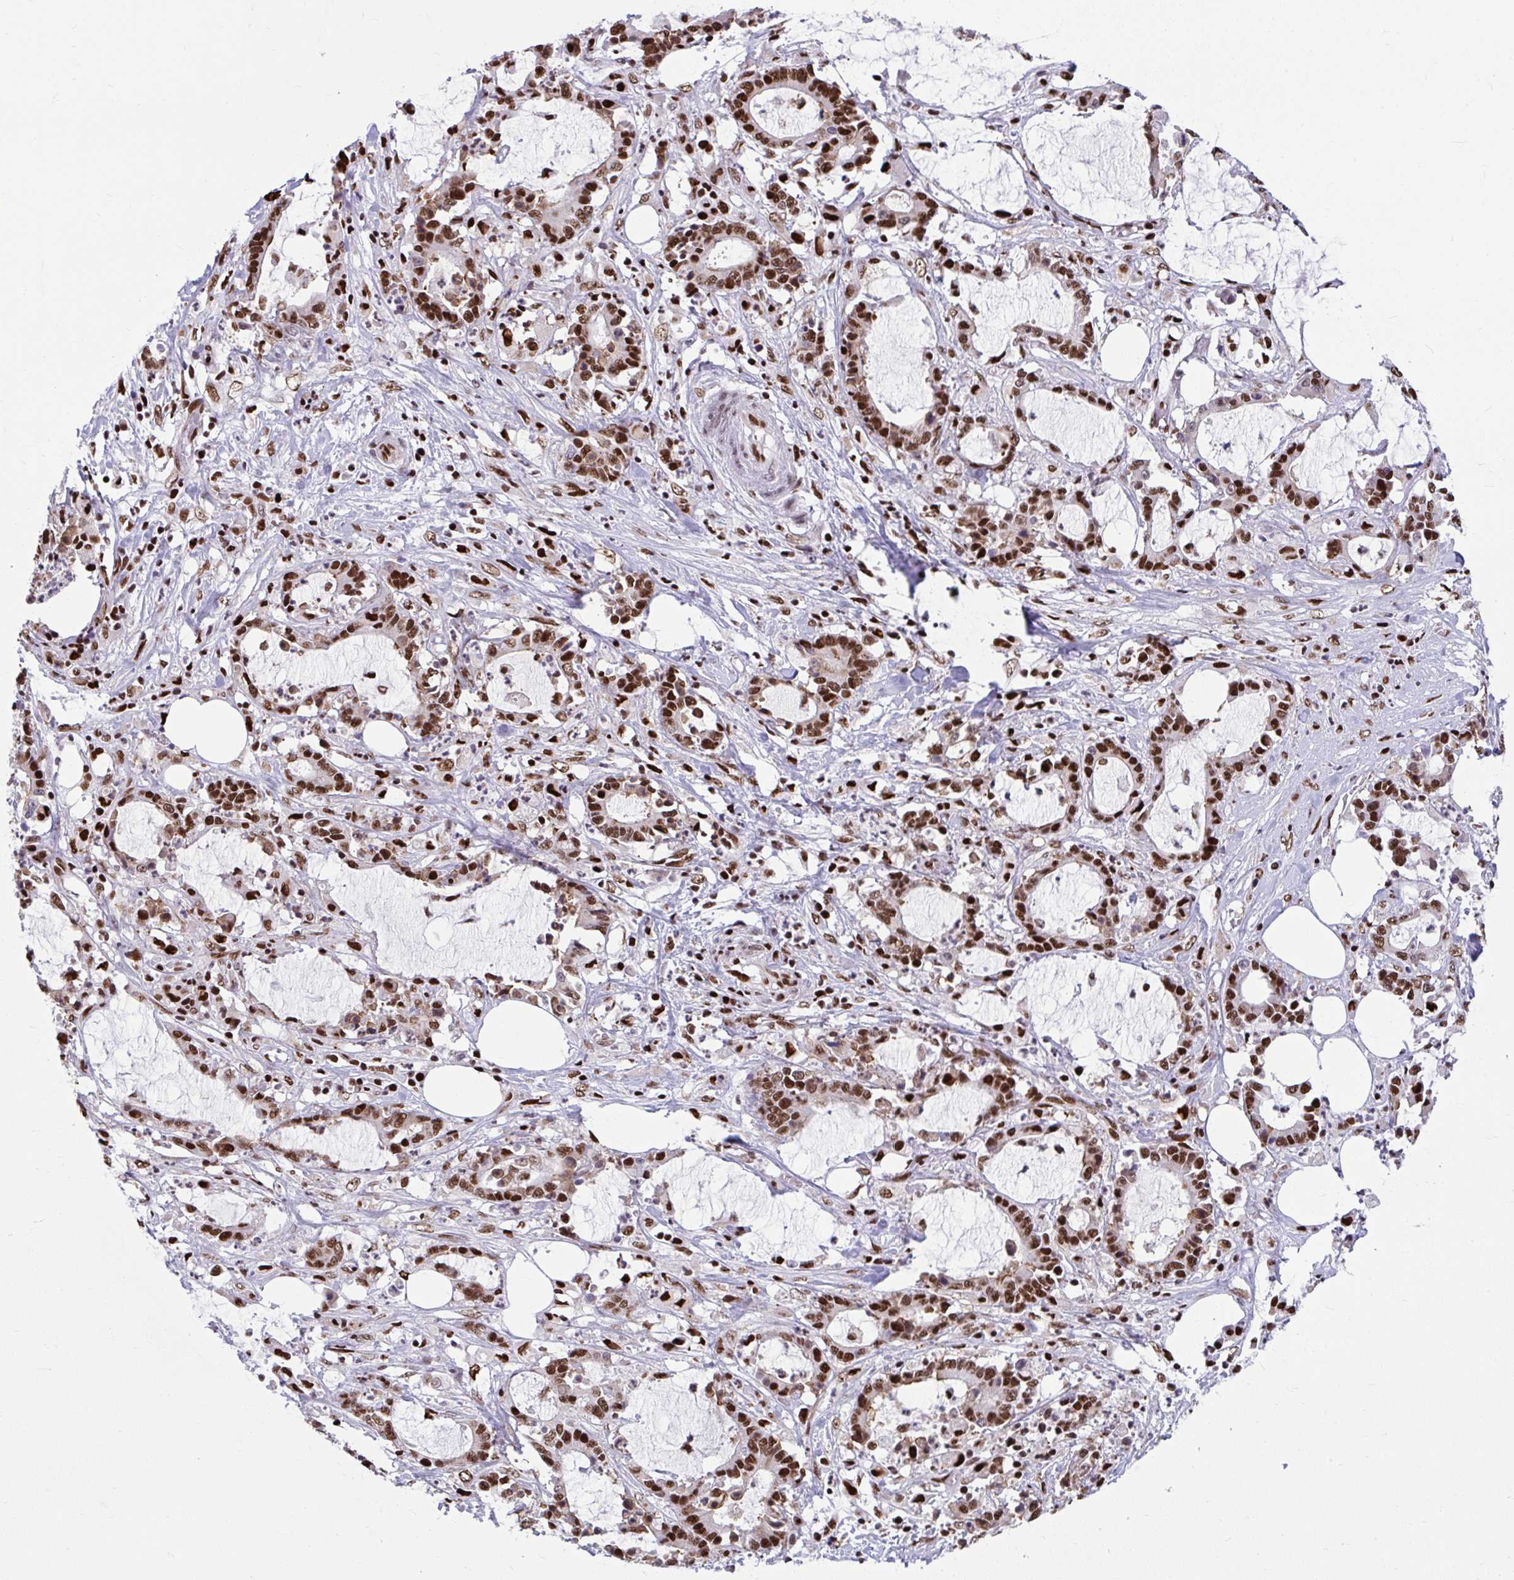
{"staining": {"intensity": "strong", "quantity": ">75%", "location": "nuclear"}, "tissue": "stomach cancer", "cell_type": "Tumor cells", "image_type": "cancer", "snomed": [{"axis": "morphology", "description": "Adenocarcinoma, NOS"}, {"axis": "topography", "description": "Stomach, upper"}], "caption": "Immunohistochemistry (IHC) micrograph of human stomach cancer stained for a protein (brown), which reveals high levels of strong nuclear expression in about >75% of tumor cells.", "gene": "SLC35C2", "patient": {"sex": "male", "age": 68}}